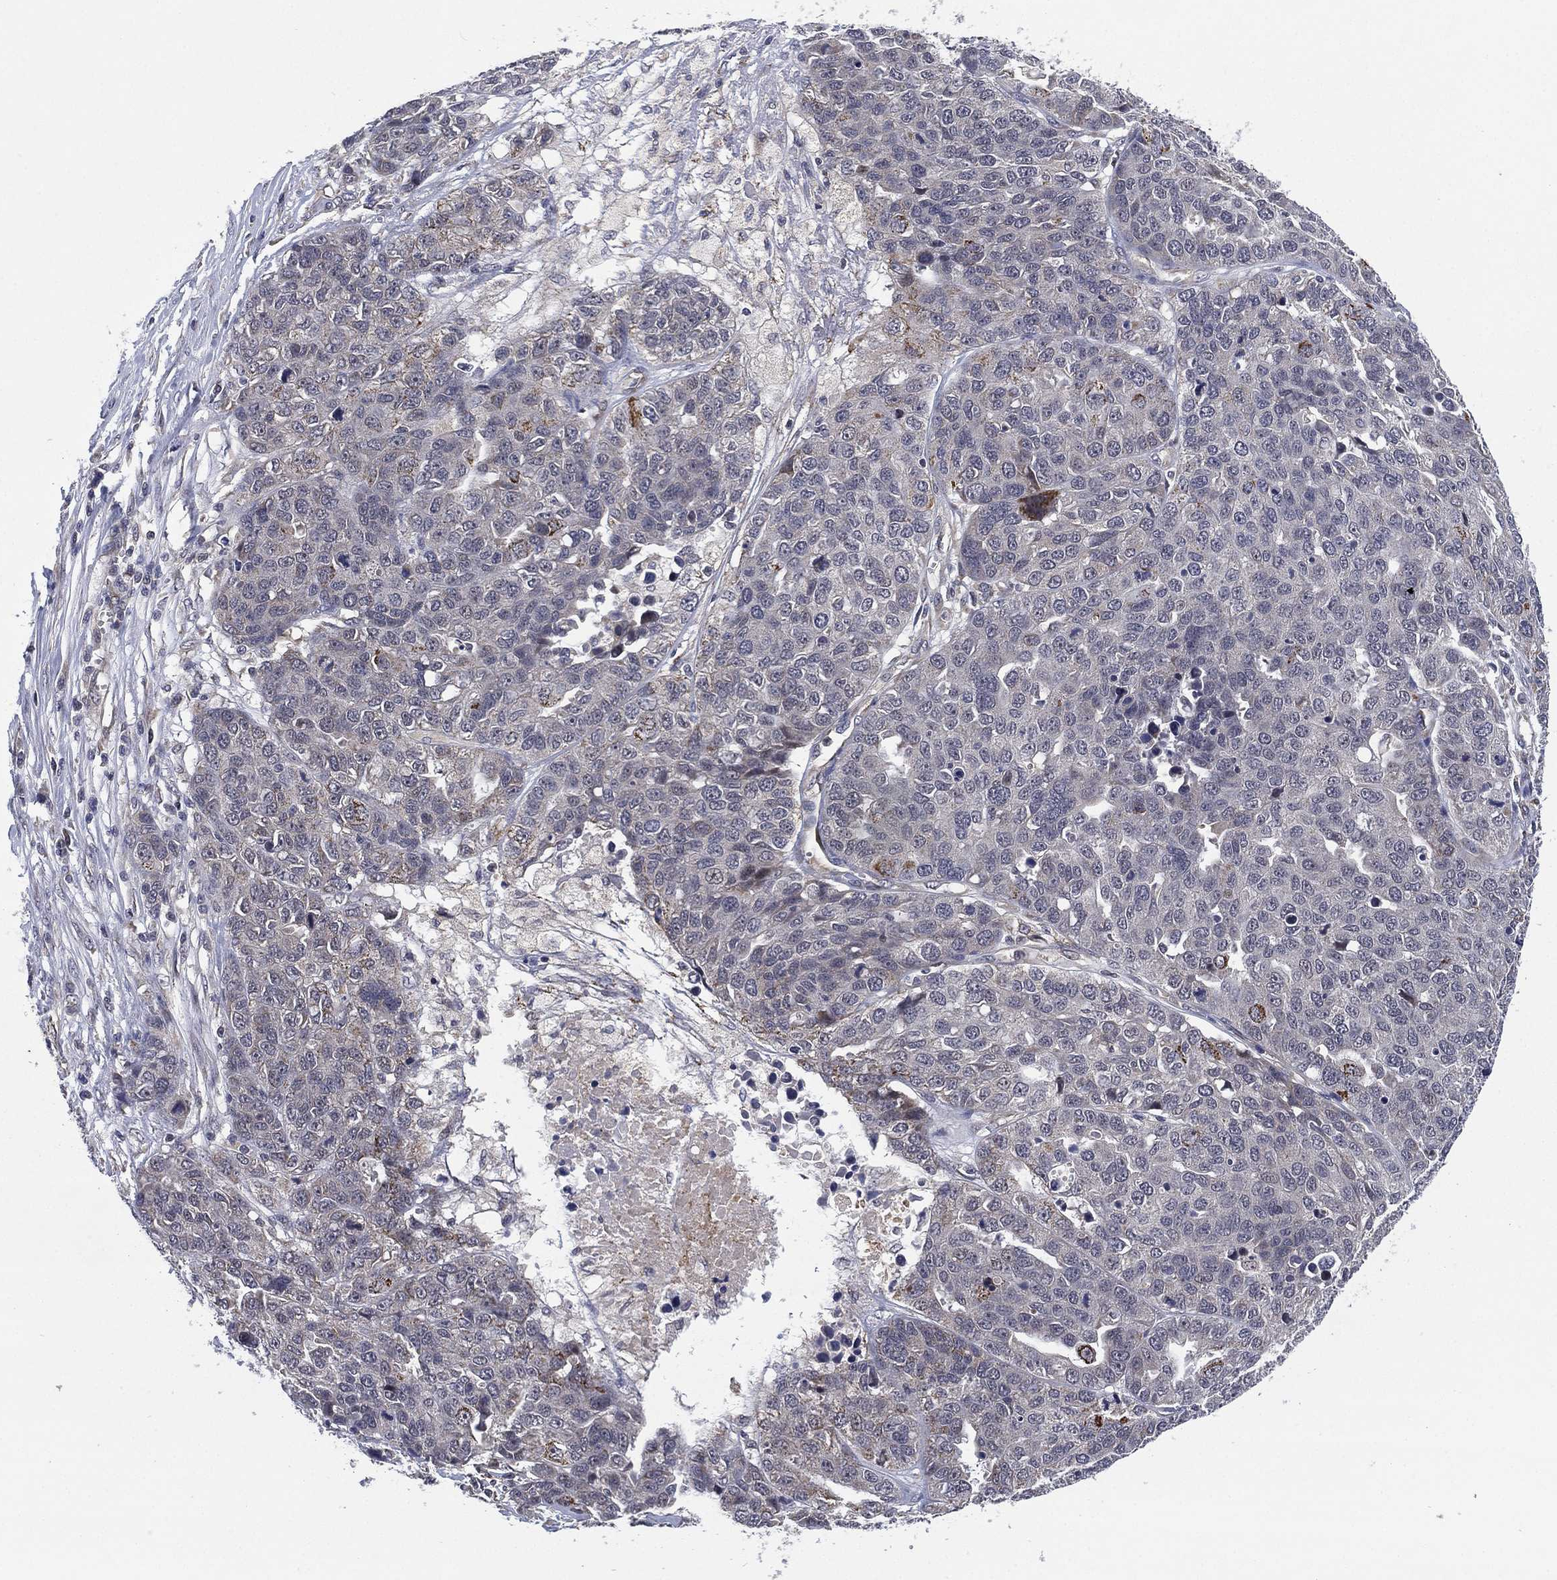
{"staining": {"intensity": "negative", "quantity": "none", "location": "none"}, "tissue": "ovarian cancer", "cell_type": "Tumor cells", "image_type": "cancer", "snomed": [{"axis": "morphology", "description": "Cystadenocarcinoma, serous, NOS"}, {"axis": "topography", "description": "Ovary"}], "caption": "This is an immunohistochemistry (IHC) histopathology image of human serous cystadenocarcinoma (ovarian). There is no expression in tumor cells.", "gene": "SELENOO", "patient": {"sex": "female", "age": 87}}